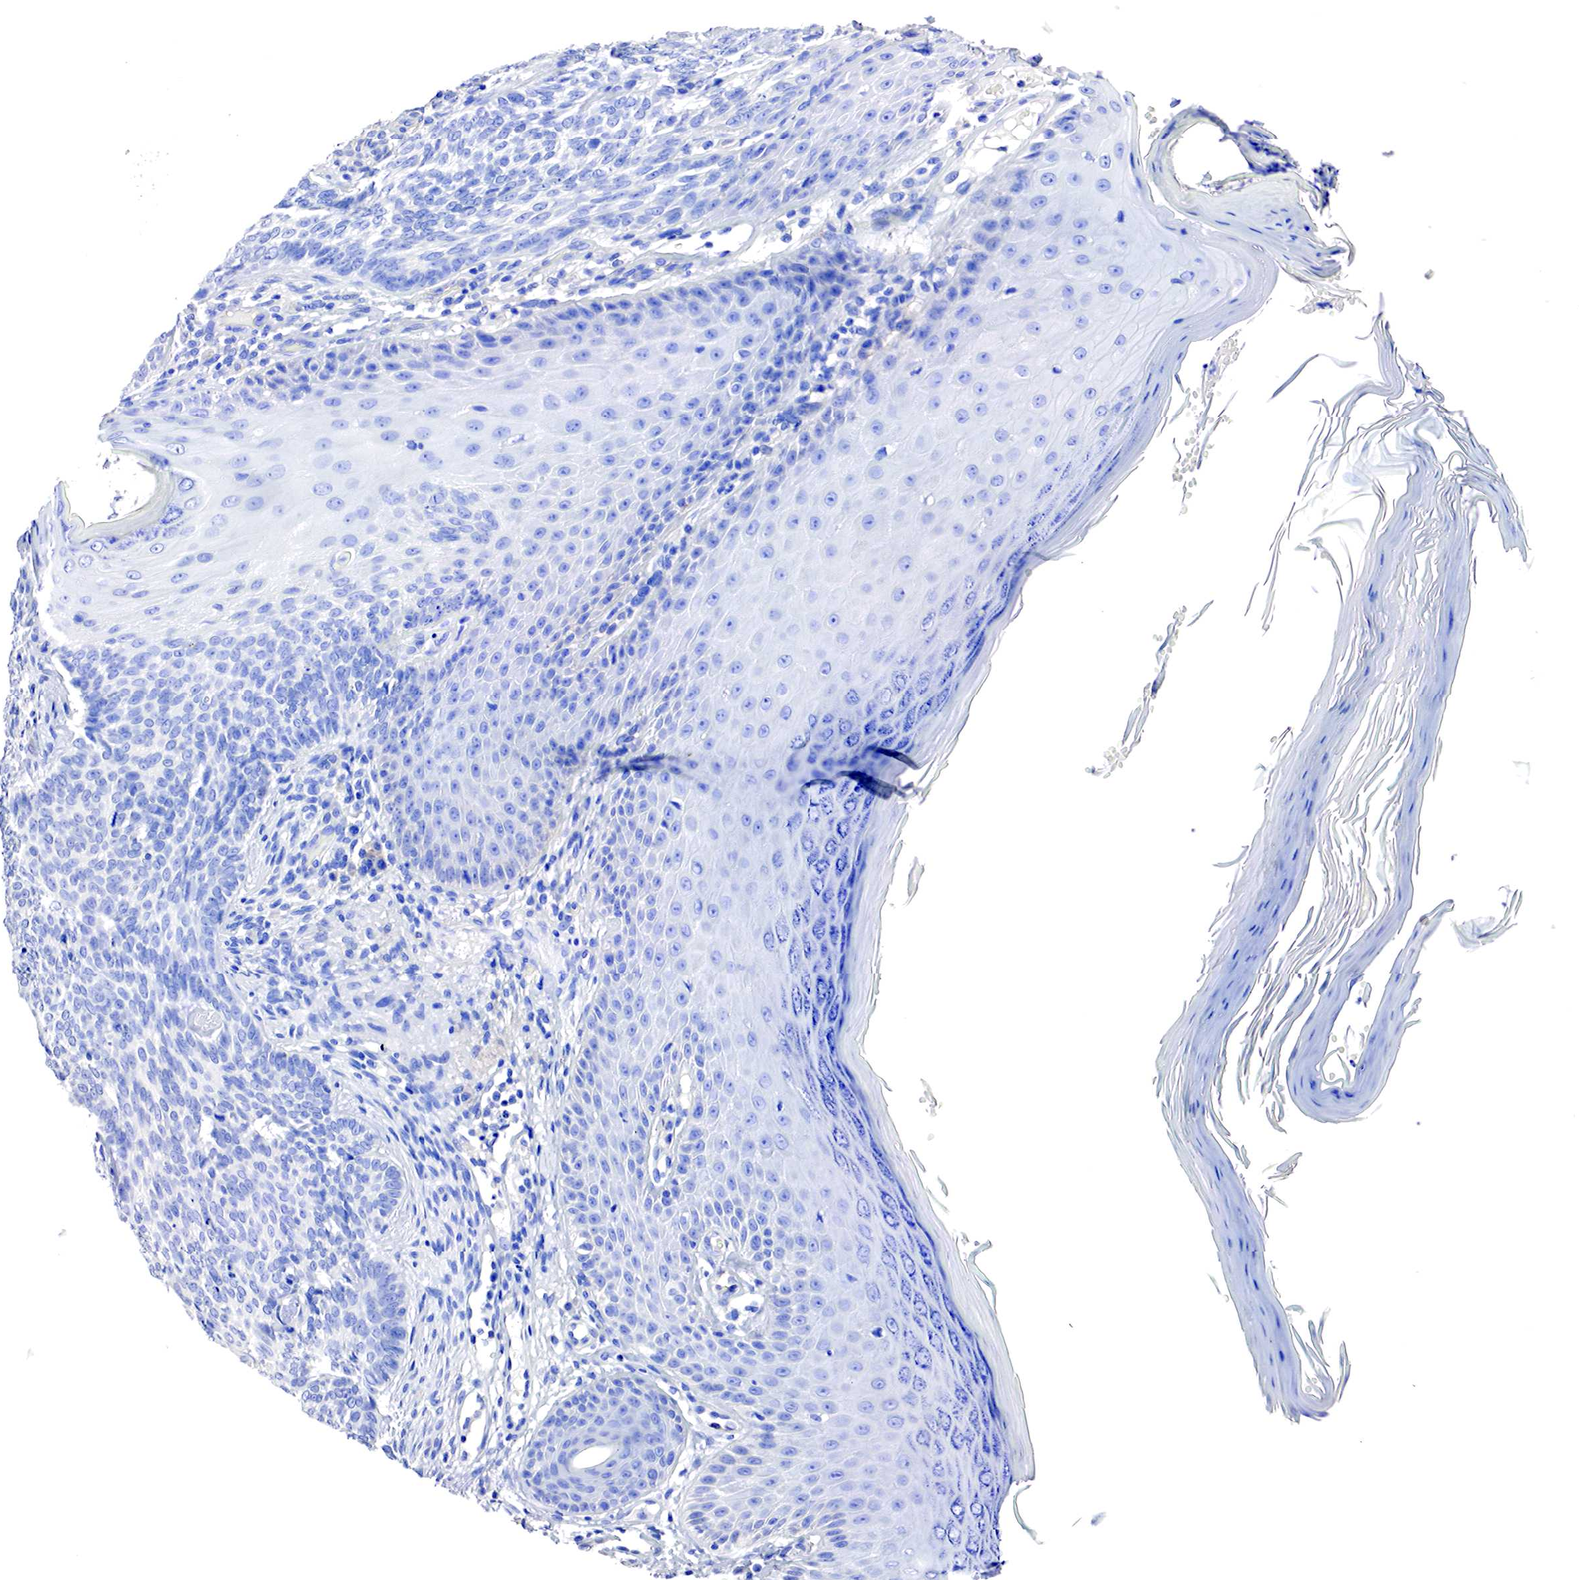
{"staining": {"intensity": "negative", "quantity": "none", "location": "none"}, "tissue": "skin cancer", "cell_type": "Tumor cells", "image_type": "cancer", "snomed": [{"axis": "morphology", "description": "Normal tissue, NOS"}, {"axis": "morphology", "description": "Basal cell carcinoma"}, {"axis": "topography", "description": "Skin"}], "caption": "DAB immunohistochemical staining of human skin basal cell carcinoma exhibits no significant positivity in tumor cells.", "gene": "RDX", "patient": {"sex": "male", "age": 74}}